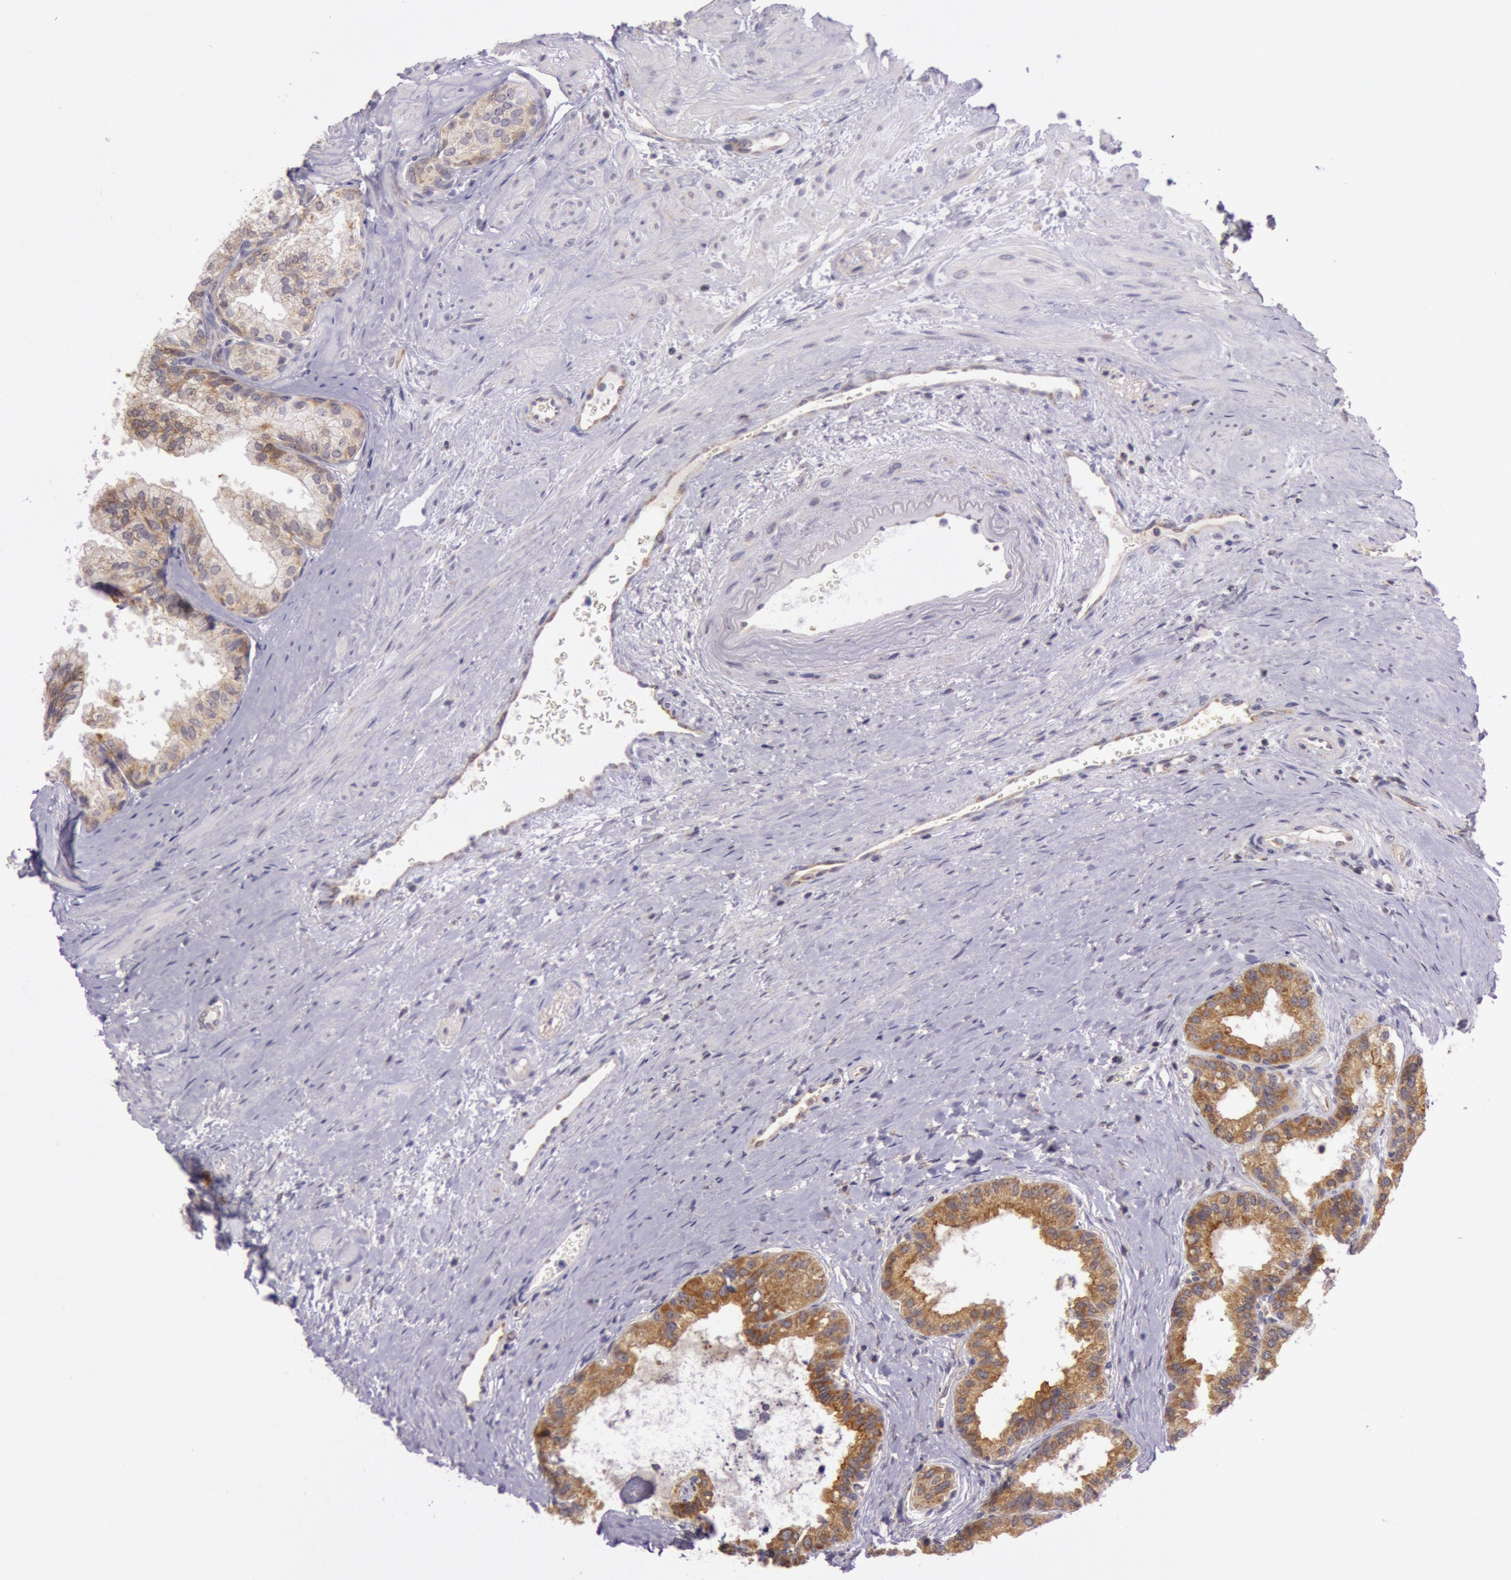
{"staining": {"intensity": "moderate", "quantity": ">75%", "location": "cytoplasmic/membranous"}, "tissue": "prostate", "cell_type": "Glandular cells", "image_type": "normal", "snomed": [{"axis": "morphology", "description": "Normal tissue, NOS"}, {"axis": "topography", "description": "Prostate"}], "caption": "Moderate cytoplasmic/membranous protein positivity is seen in about >75% of glandular cells in prostate. Ihc stains the protein of interest in brown and the nuclei are stained blue.", "gene": "CDK16", "patient": {"sex": "male", "age": 60}}